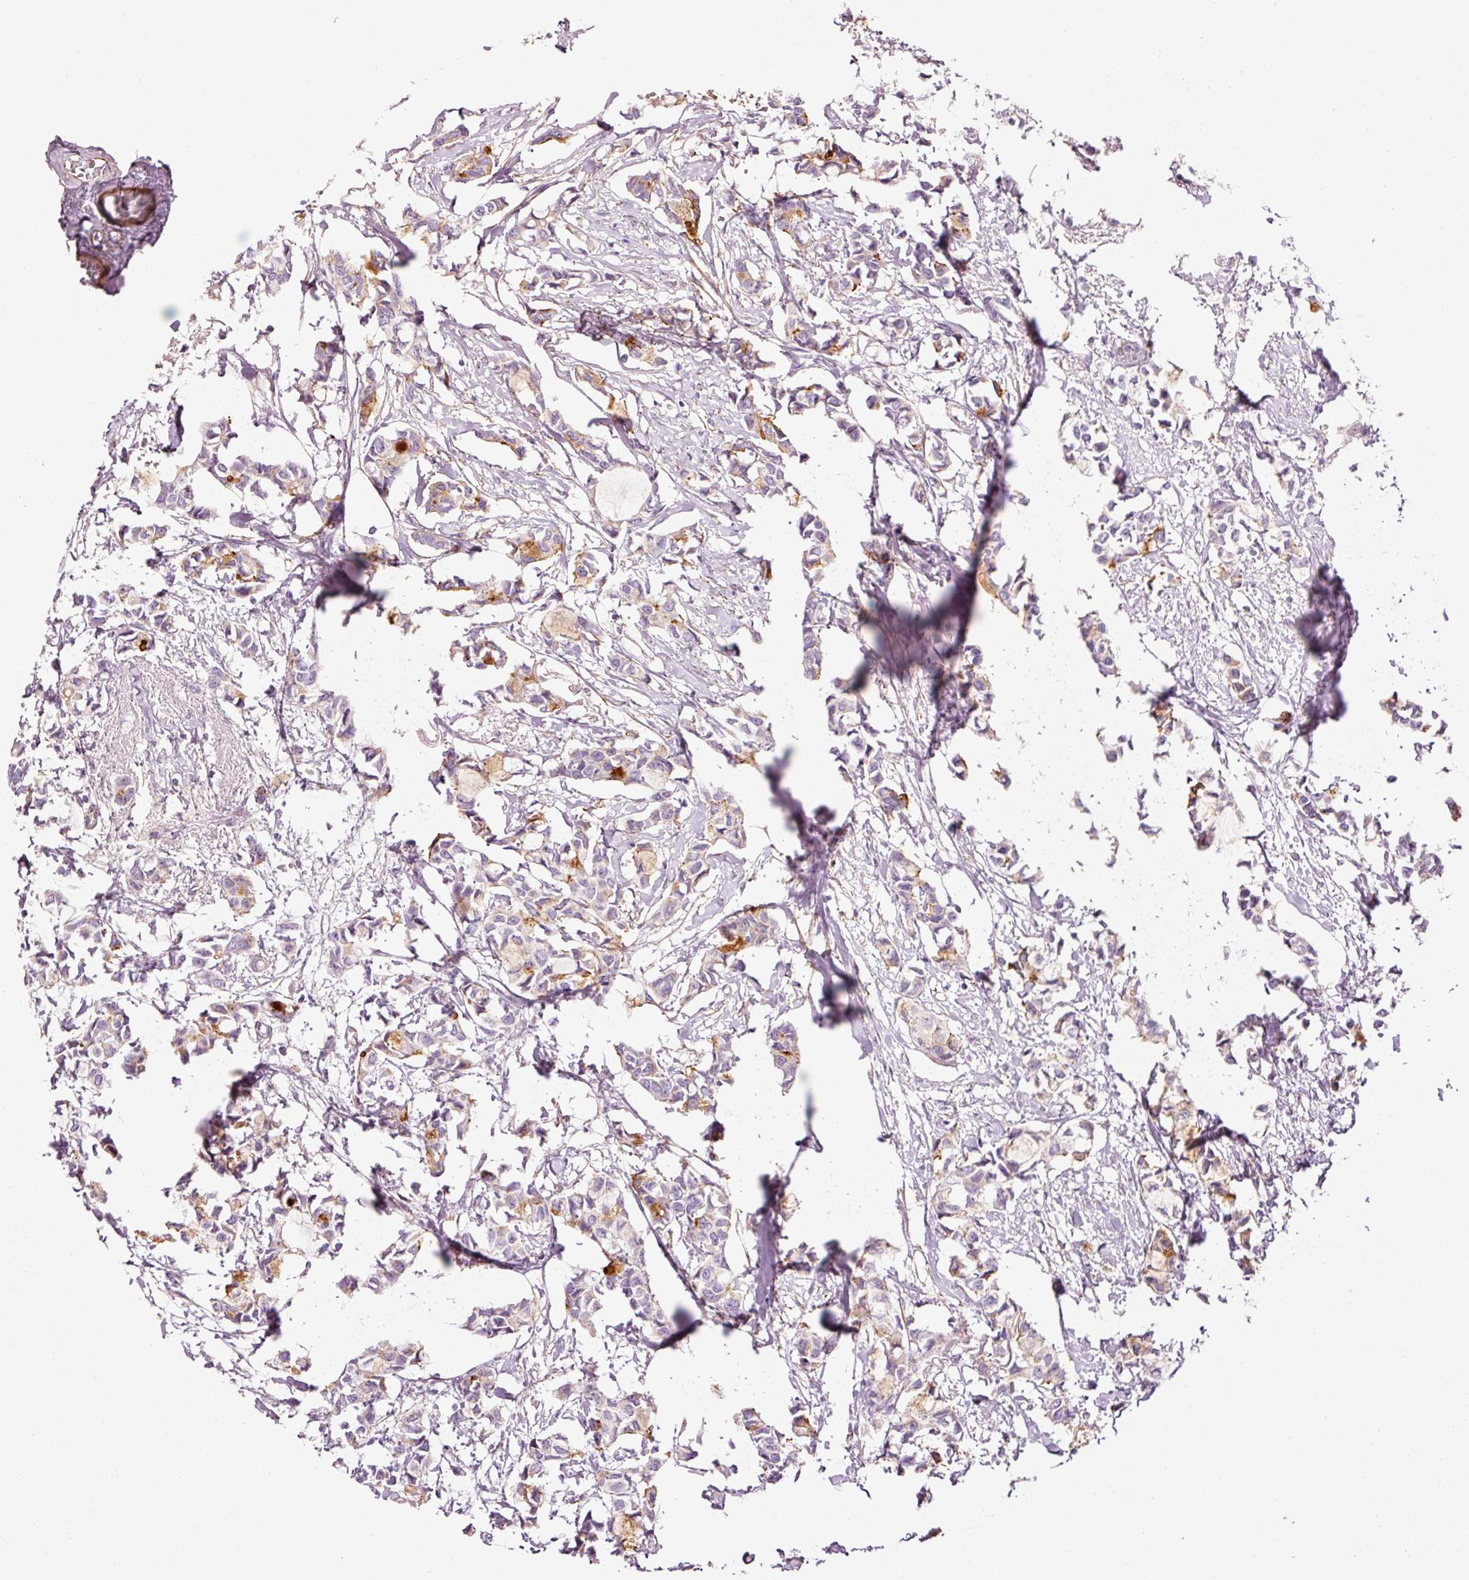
{"staining": {"intensity": "strong", "quantity": "<25%", "location": "cytoplasmic/membranous"}, "tissue": "breast cancer", "cell_type": "Tumor cells", "image_type": "cancer", "snomed": [{"axis": "morphology", "description": "Duct carcinoma"}, {"axis": "topography", "description": "Breast"}], "caption": "This photomicrograph reveals IHC staining of human breast infiltrating ductal carcinoma, with medium strong cytoplasmic/membranous staining in approximately <25% of tumor cells.", "gene": "ANKRD20A1", "patient": {"sex": "female", "age": 73}}